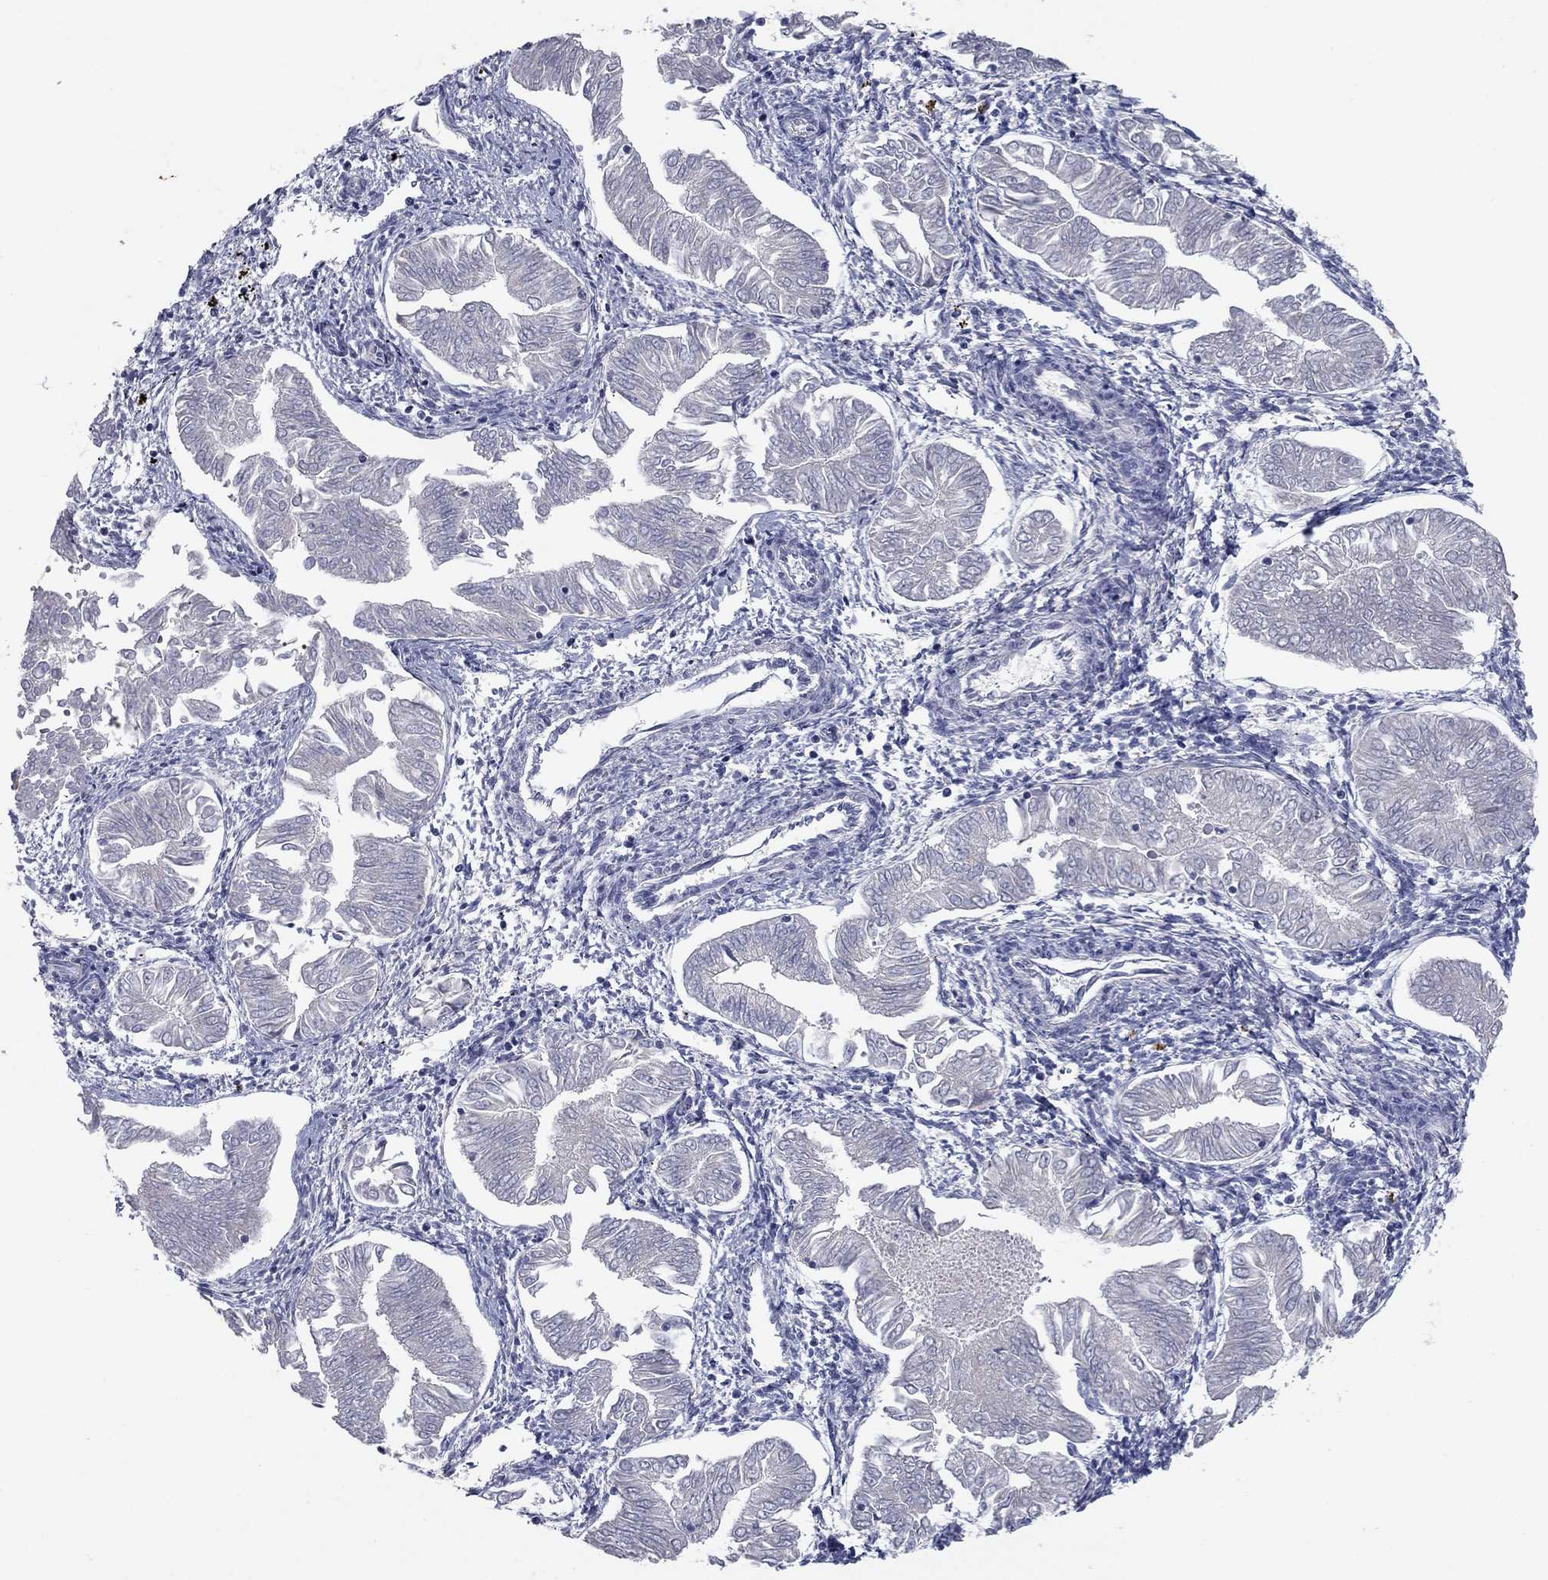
{"staining": {"intensity": "negative", "quantity": "none", "location": "none"}, "tissue": "endometrial cancer", "cell_type": "Tumor cells", "image_type": "cancer", "snomed": [{"axis": "morphology", "description": "Adenocarcinoma, NOS"}, {"axis": "topography", "description": "Endometrium"}], "caption": "This is a micrograph of immunohistochemistry staining of endometrial cancer, which shows no expression in tumor cells.", "gene": "PTGDS", "patient": {"sex": "female", "age": 53}}